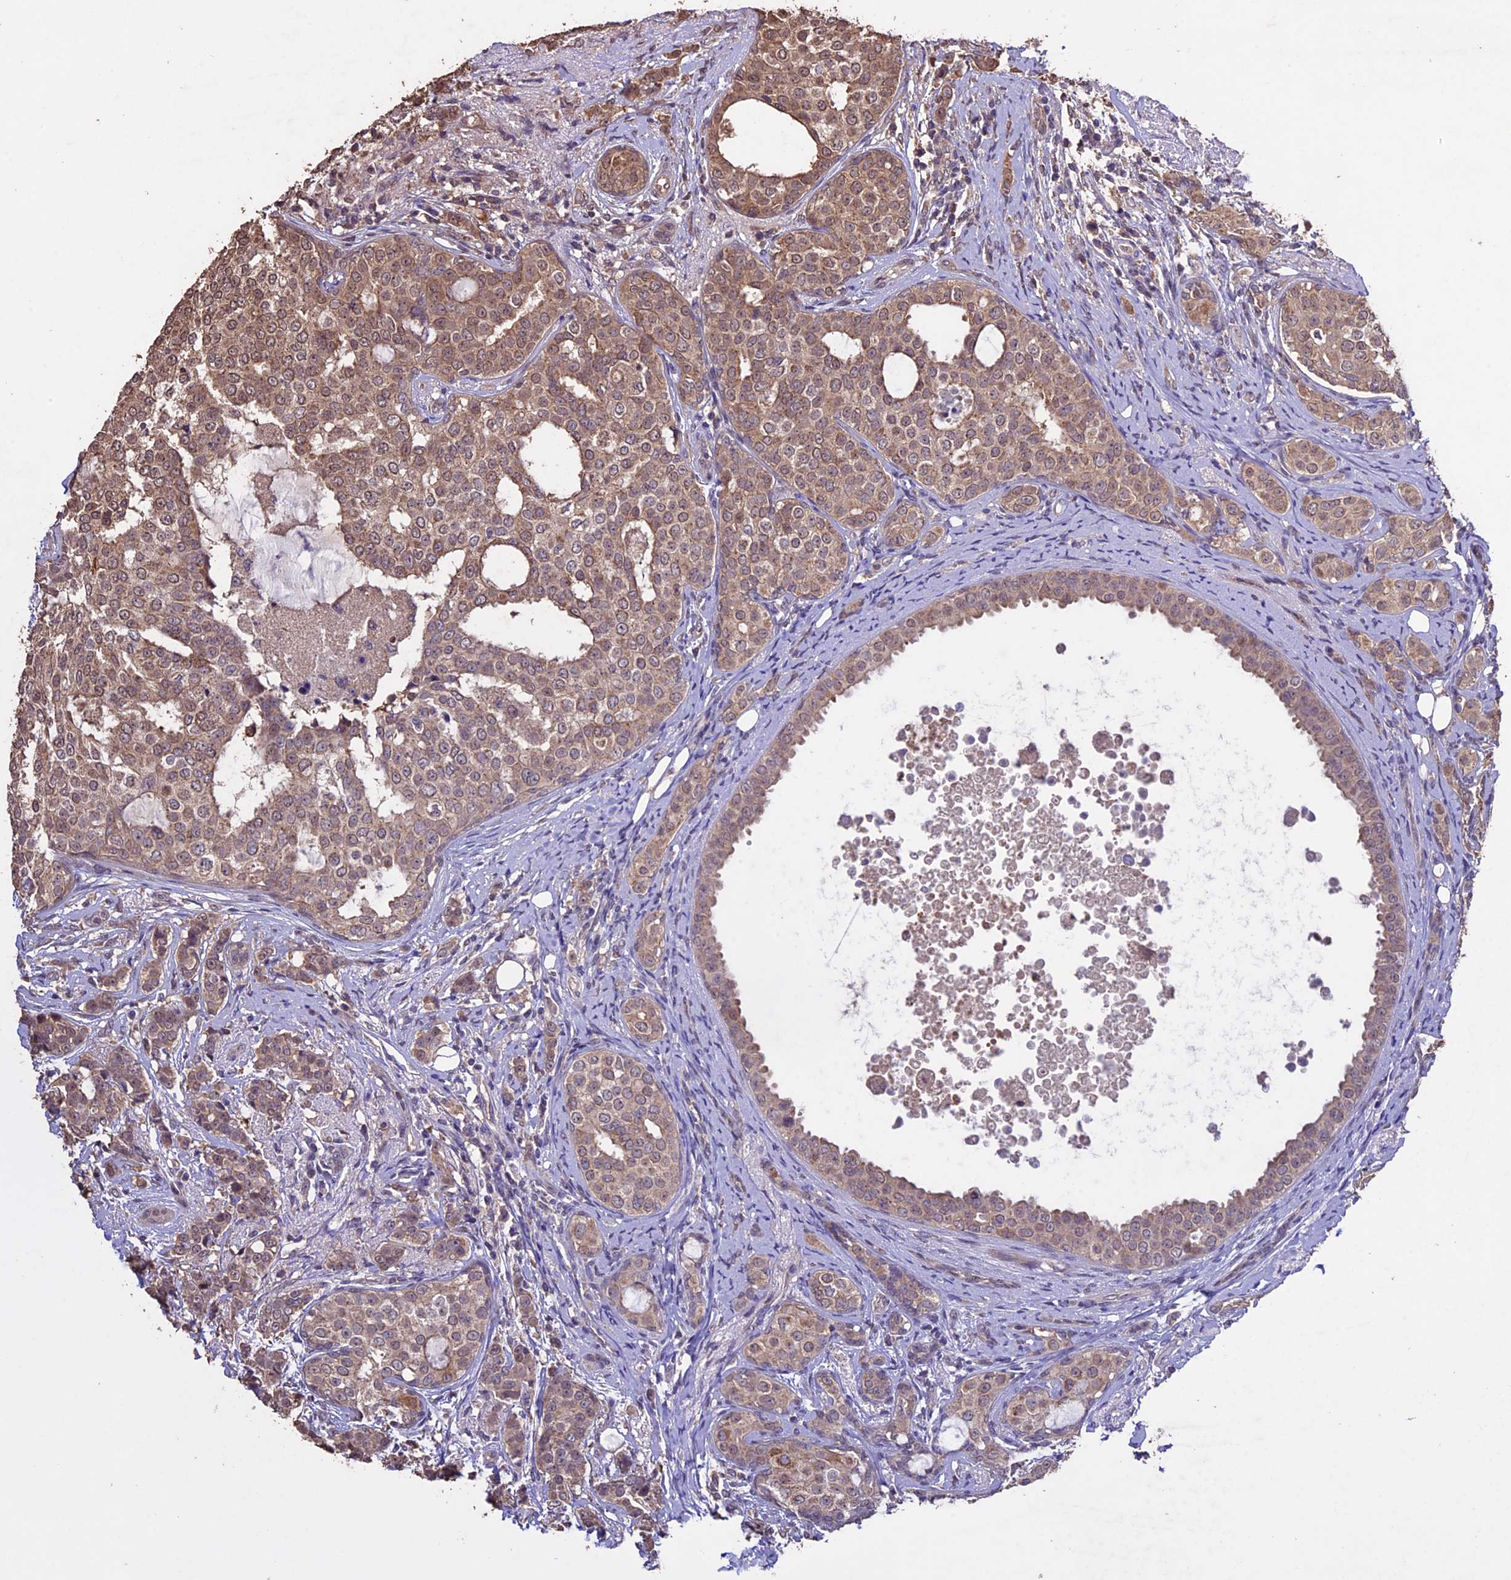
{"staining": {"intensity": "moderate", "quantity": ">75%", "location": "cytoplasmic/membranous,nuclear"}, "tissue": "breast cancer", "cell_type": "Tumor cells", "image_type": "cancer", "snomed": [{"axis": "morphology", "description": "Lobular carcinoma"}, {"axis": "topography", "description": "Breast"}], "caption": "Immunohistochemical staining of lobular carcinoma (breast) exhibits moderate cytoplasmic/membranous and nuclear protein positivity in approximately >75% of tumor cells. (brown staining indicates protein expression, while blue staining denotes nuclei).", "gene": "DIS3L", "patient": {"sex": "female", "age": 51}}